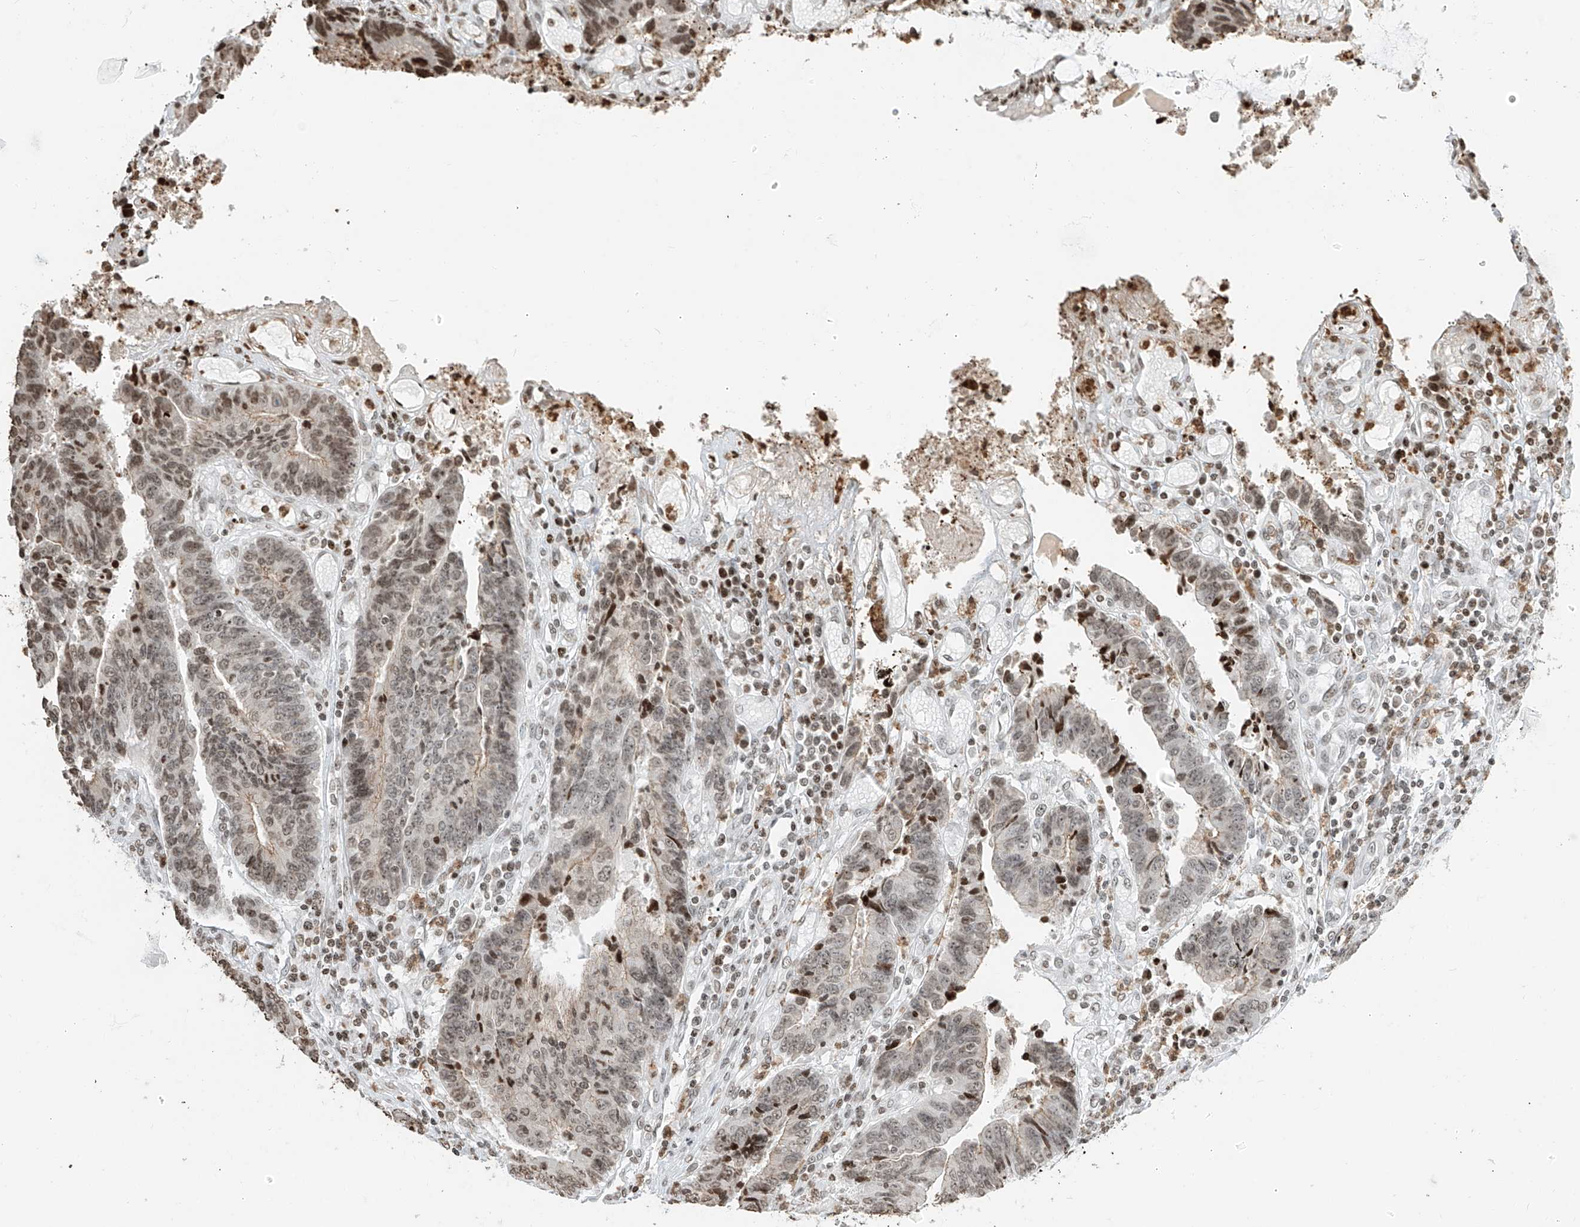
{"staining": {"intensity": "moderate", "quantity": ">75%", "location": "nuclear"}, "tissue": "colorectal cancer", "cell_type": "Tumor cells", "image_type": "cancer", "snomed": [{"axis": "morphology", "description": "Adenocarcinoma, NOS"}, {"axis": "topography", "description": "Rectum"}], "caption": "IHC histopathology image of adenocarcinoma (colorectal) stained for a protein (brown), which exhibits medium levels of moderate nuclear positivity in about >75% of tumor cells.", "gene": "C17orf58", "patient": {"sex": "male", "age": 84}}